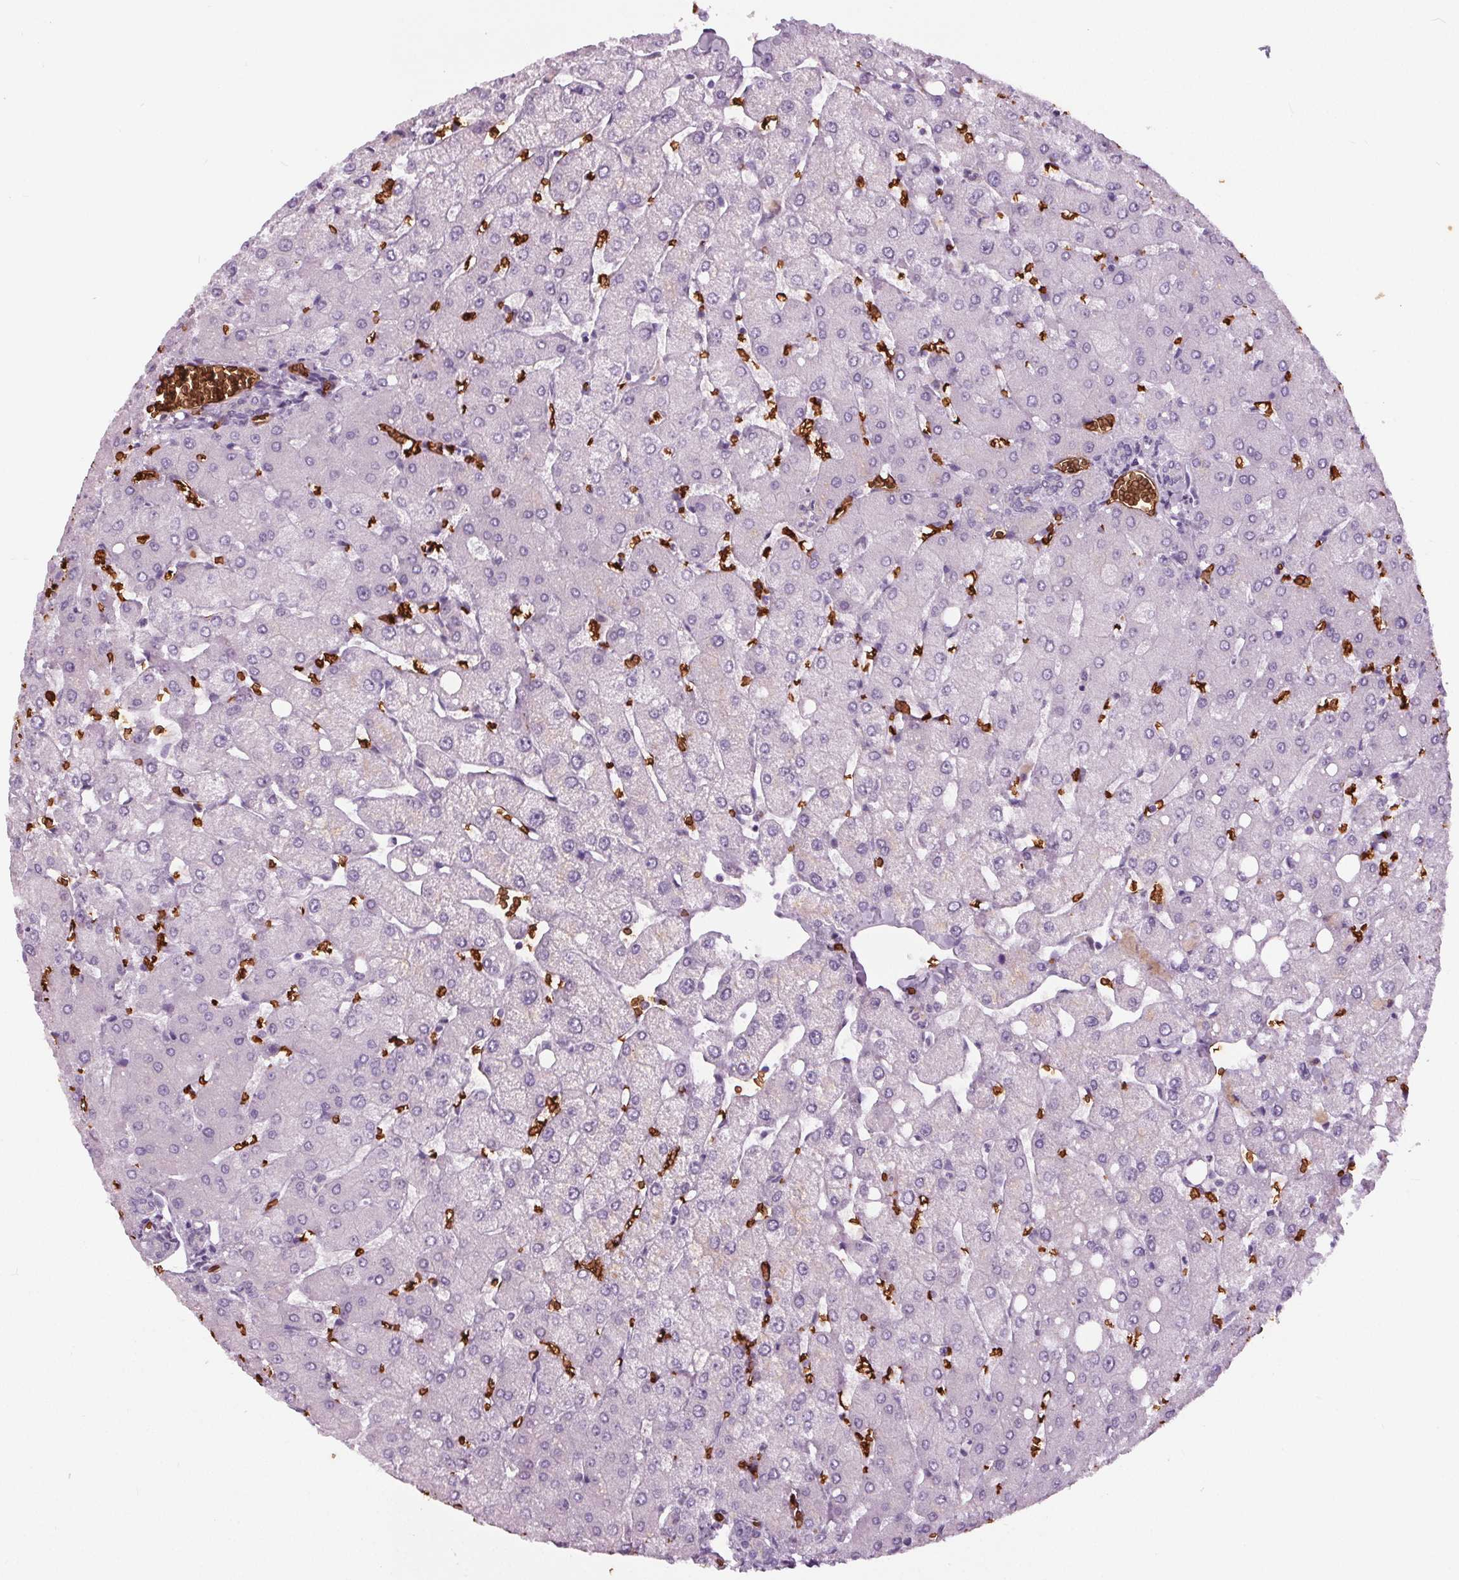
{"staining": {"intensity": "negative", "quantity": "none", "location": "none"}, "tissue": "liver", "cell_type": "Cholangiocytes", "image_type": "normal", "snomed": [{"axis": "morphology", "description": "Normal tissue, NOS"}, {"axis": "topography", "description": "Liver"}], "caption": "A high-resolution micrograph shows IHC staining of unremarkable liver, which shows no significant positivity in cholangiocytes.", "gene": "SLC4A1", "patient": {"sex": "female", "age": 54}}